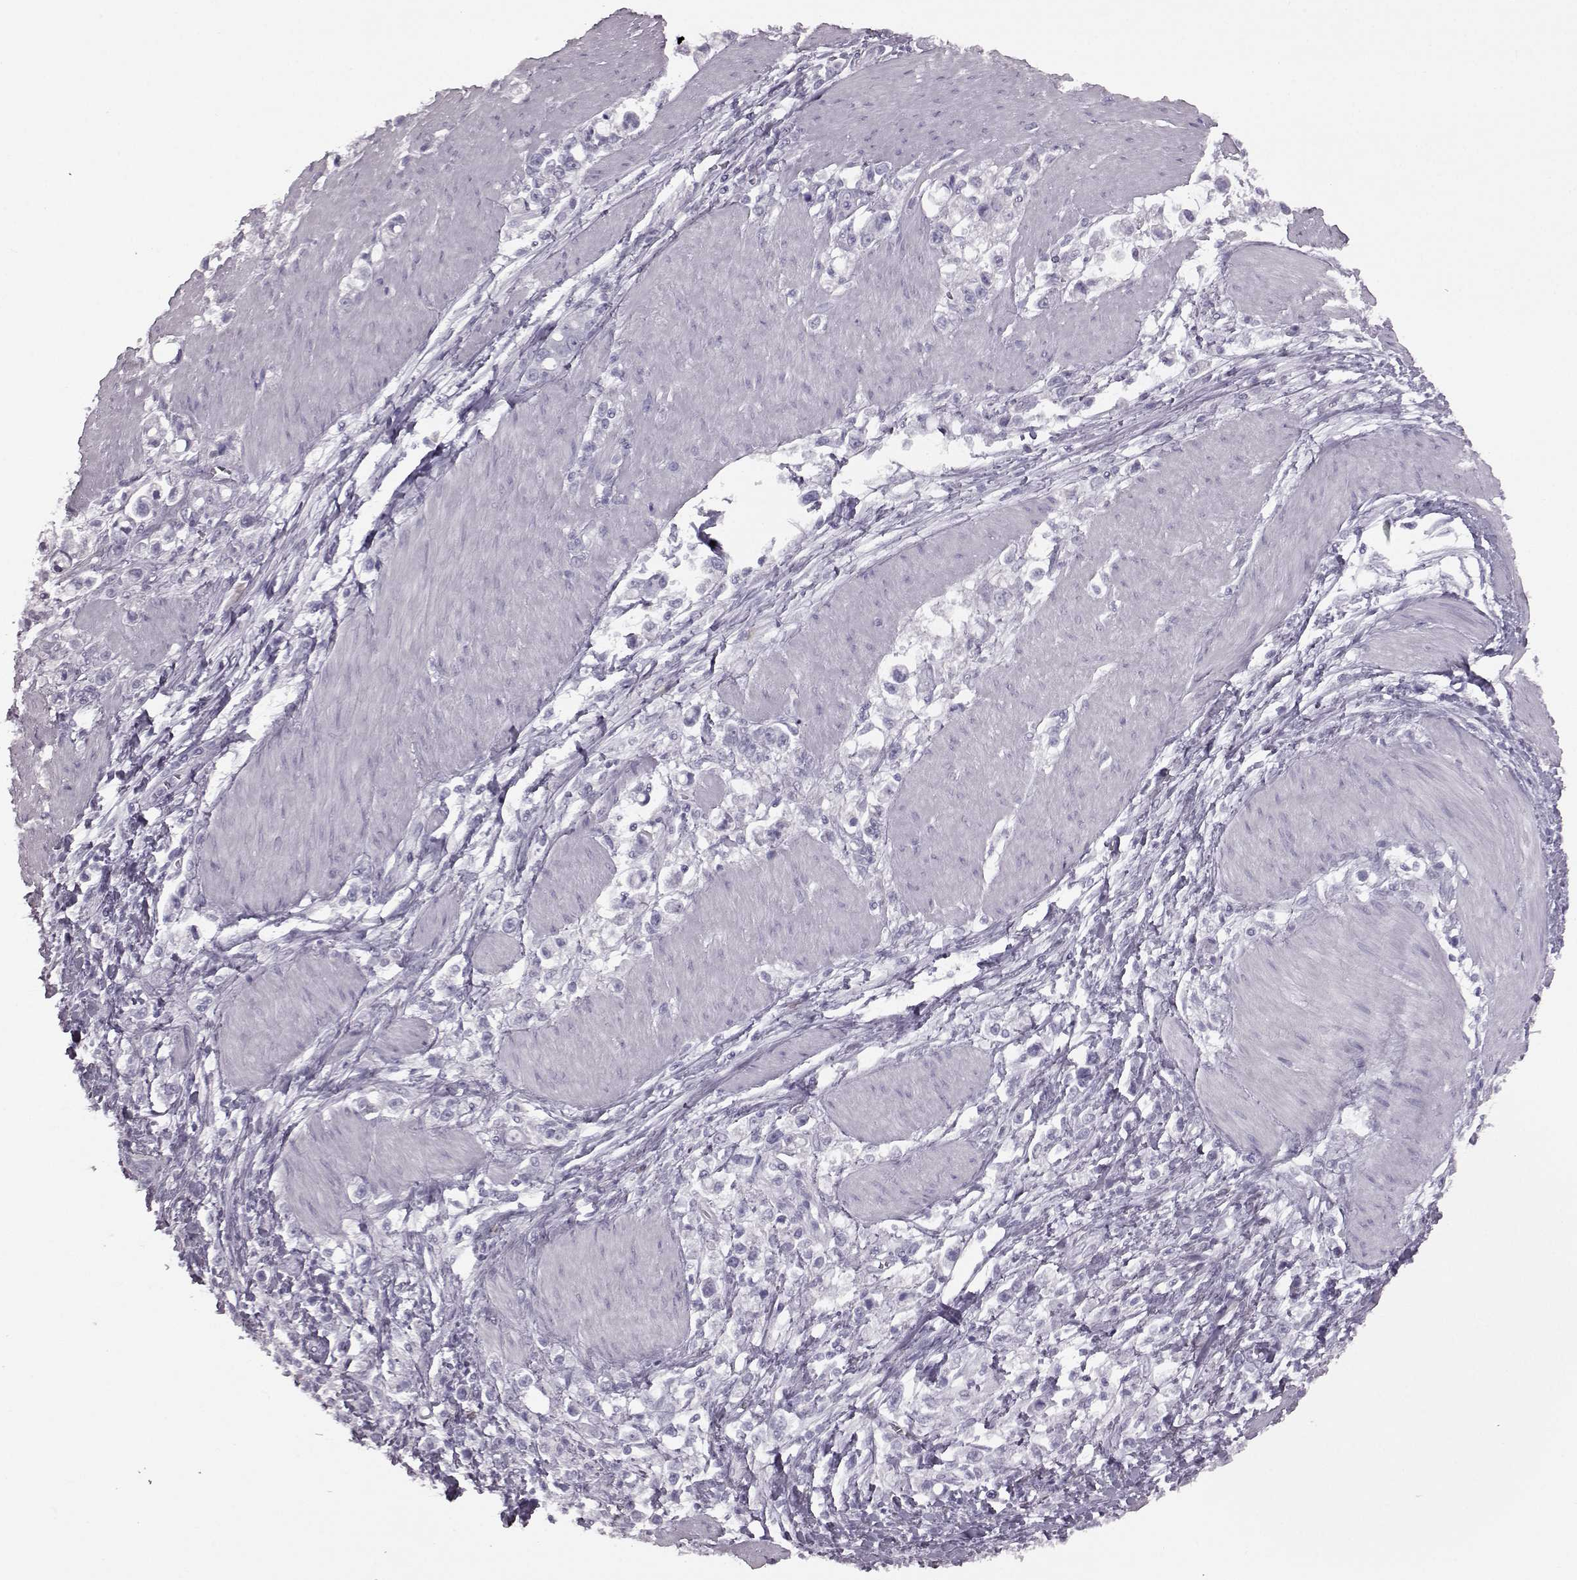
{"staining": {"intensity": "negative", "quantity": "none", "location": "none"}, "tissue": "stomach cancer", "cell_type": "Tumor cells", "image_type": "cancer", "snomed": [{"axis": "morphology", "description": "Adenocarcinoma, NOS"}, {"axis": "topography", "description": "Stomach"}], "caption": "High magnification brightfield microscopy of adenocarcinoma (stomach) stained with DAB (3,3'-diaminobenzidine) (brown) and counterstained with hematoxylin (blue): tumor cells show no significant expression. The staining is performed using DAB brown chromogen with nuclei counter-stained in using hematoxylin.", "gene": "JSRP1", "patient": {"sex": "male", "age": 63}}